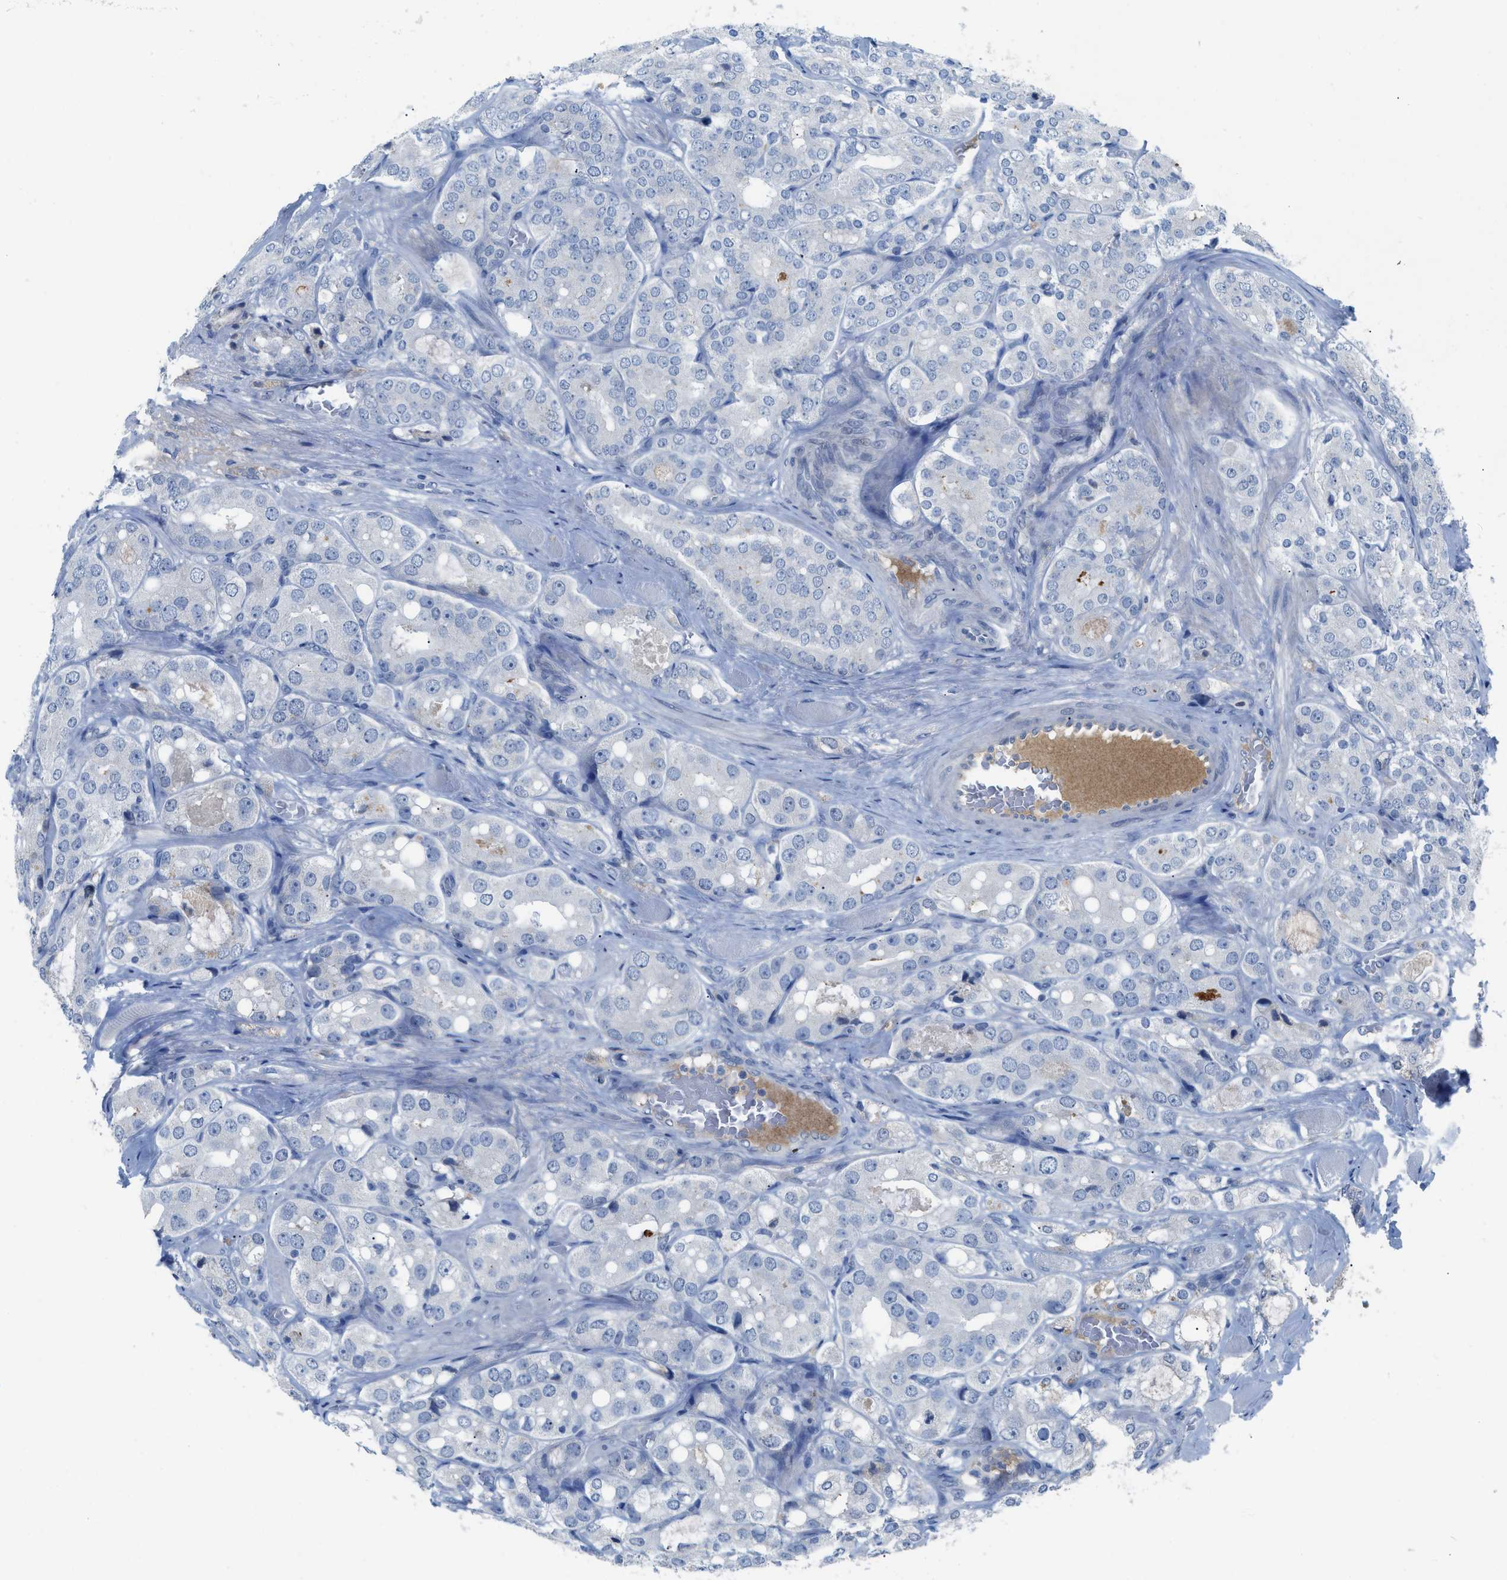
{"staining": {"intensity": "negative", "quantity": "none", "location": "none"}, "tissue": "prostate cancer", "cell_type": "Tumor cells", "image_type": "cancer", "snomed": [{"axis": "morphology", "description": "Adenocarcinoma, High grade"}, {"axis": "topography", "description": "Prostate"}], "caption": "The immunohistochemistry photomicrograph has no significant staining in tumor cells of prostate cancer (adenocarcinoma (high-grade)) tissue.", "gene": "HPX", "patient": {"sex": "male", "age": 65}}